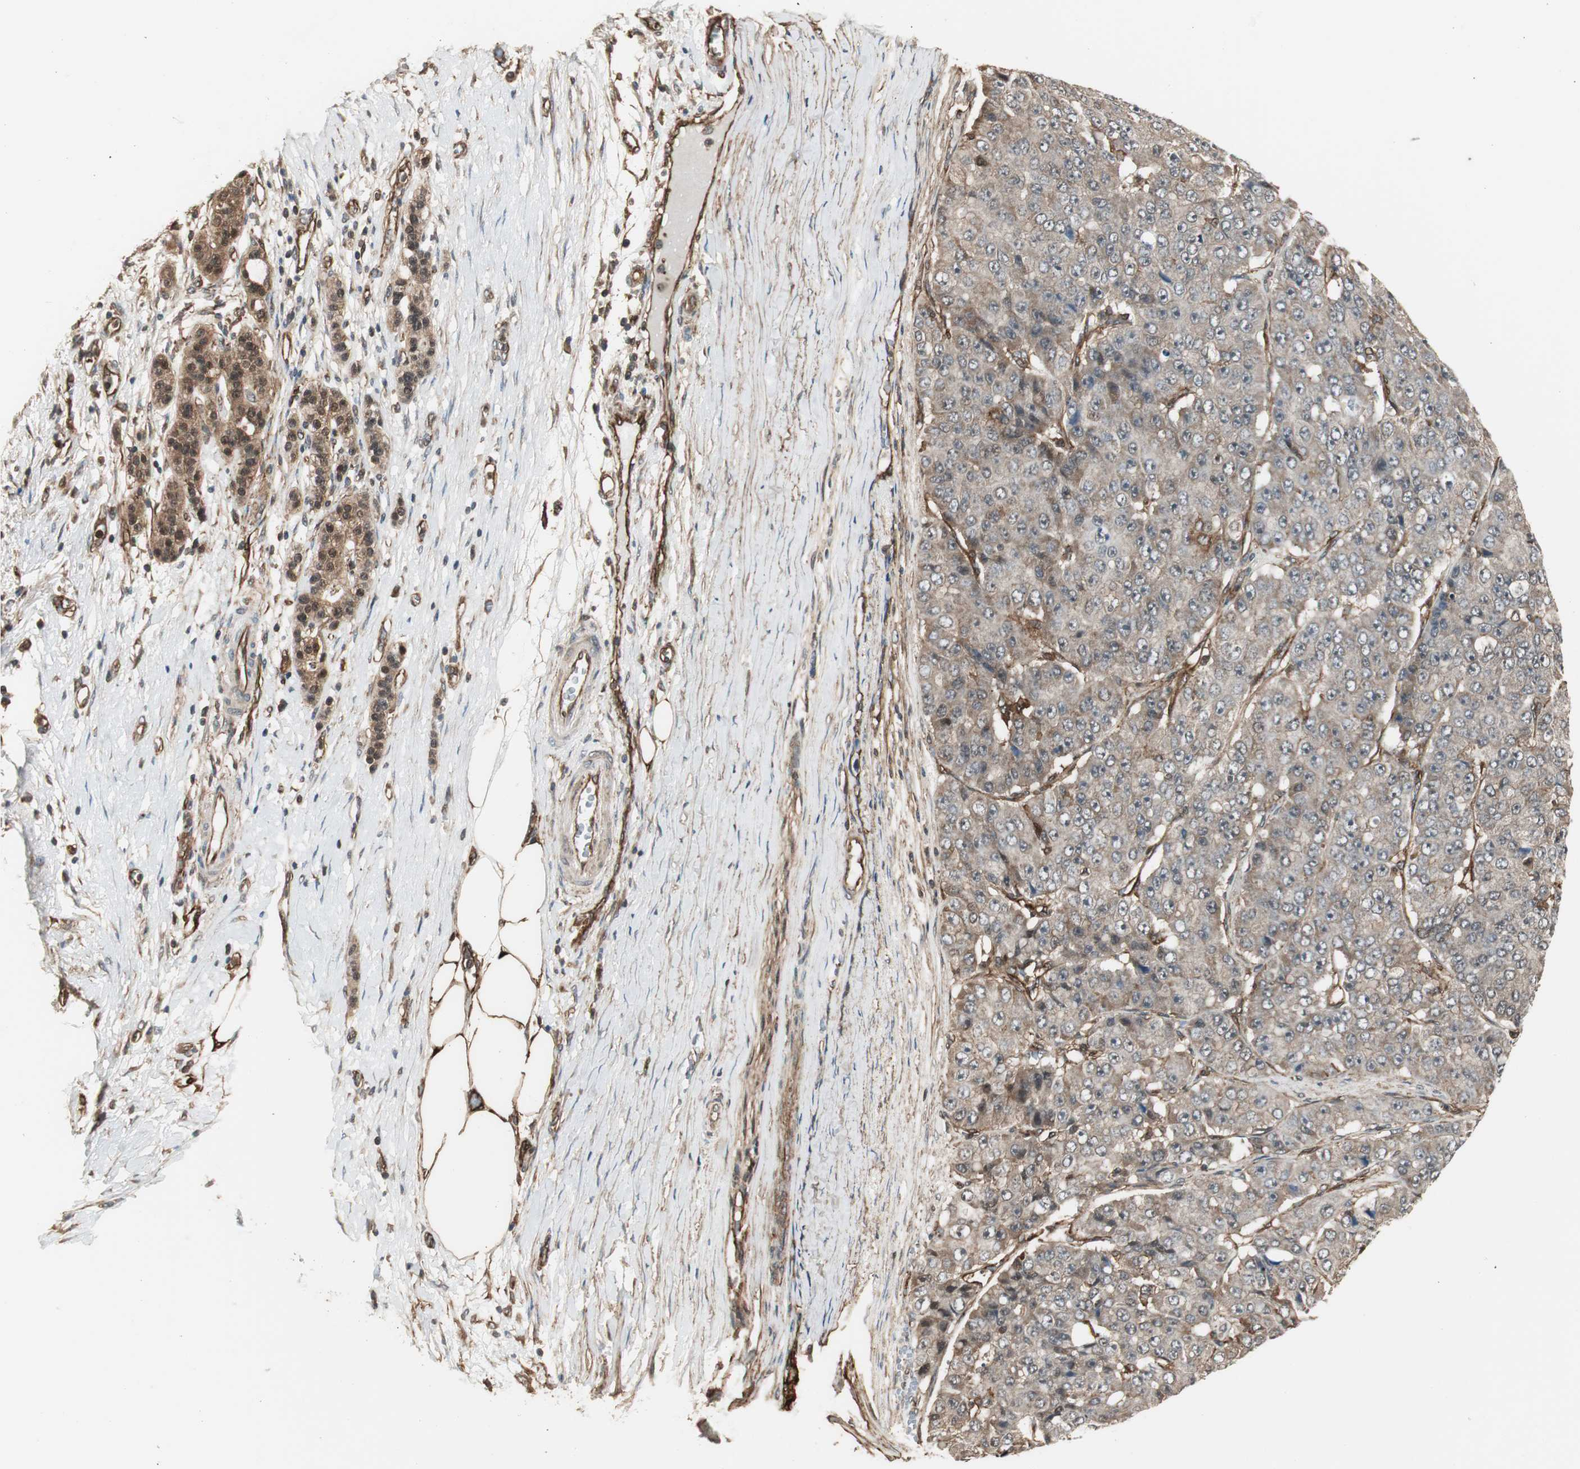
{"staining": {"intensity": "weak", "quantity": ">75%", "location": "cytoplasmic/membranous"}, "tissue": "pancreatic cancer", "cell_type": "Tumor cells", "image_type": "cancer", "snomed": [{"axis": "morphology", "description": "Adenocarcinoma, NOS"}, {"axis": "topography", "description": "Pancreas"}], "caption": "Immunohistochemical staining of pancreatic cancer (adenocarcinoma) demonstrates weak cytoplasmic/membranous protein staining in about >75% of tumor cells. The protein of interest is stained brown, and the nuclei are stained in blue (DAB IHC with brightfield microscopy, high magnification).", "gene": "PTPN11", "patient": {"sex": "male", "age": 50}}